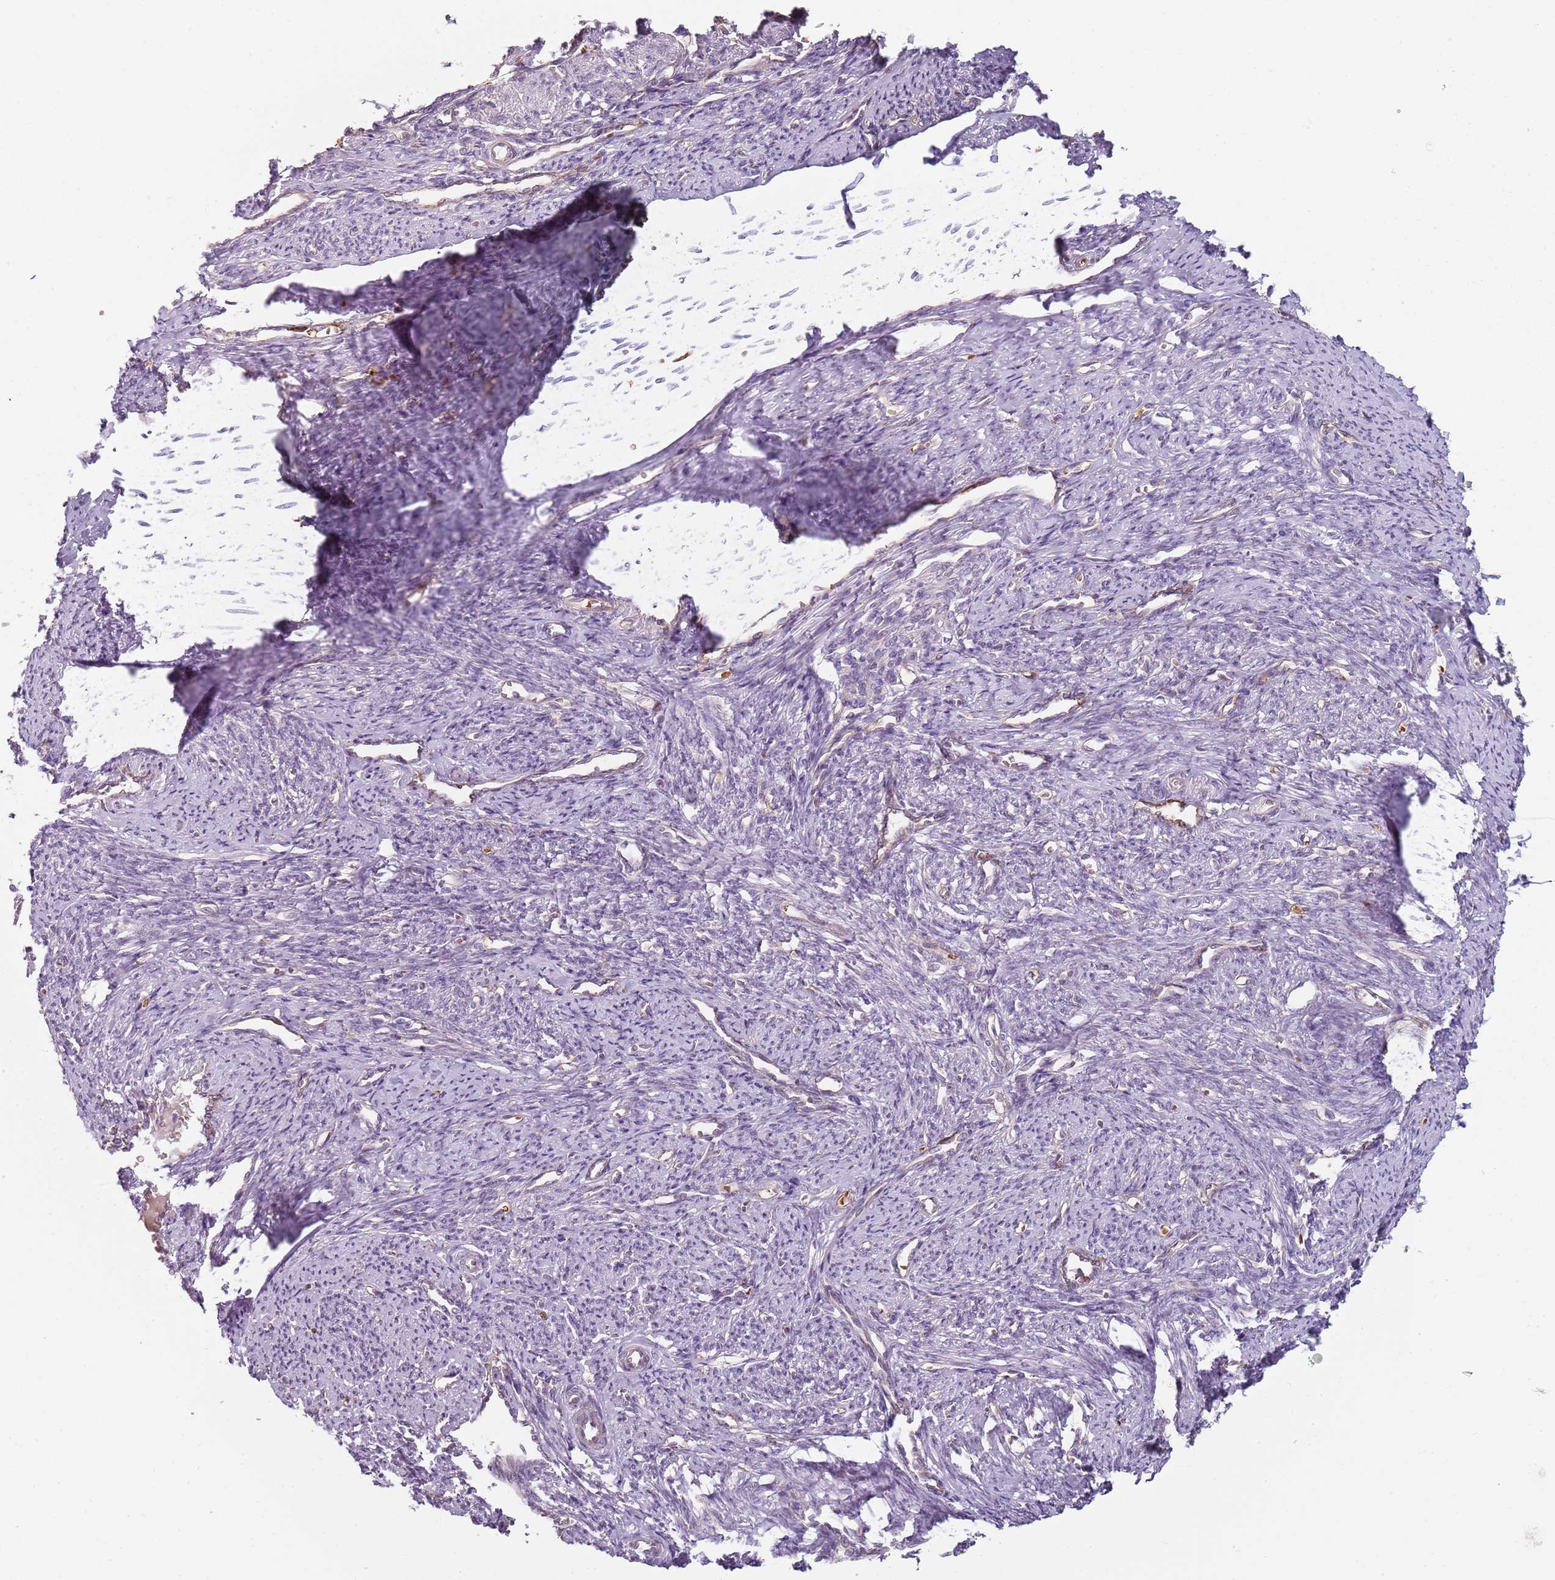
{"staining": {"intensity": "negative", "quantity": "none", "location": "none"}, "tissue": "smooth muscle", "cell_type": "Smooth muscle cells", "image_type": "normal", "snomed": [{"axis": "morphology", "description": "Normal tissue, NOS"}, {"axis": "topography", "description": "Smooth muscle"}, {"axis": "topography", "description": "Uterus"}], "caption": "This is a image of immunohistochemistry (IHC) staining of benign smooth muscle, which shows no staining in smooth muscle cells.", "gene": "SPATA2", "patient": {"sex": "female", "age": 59}}